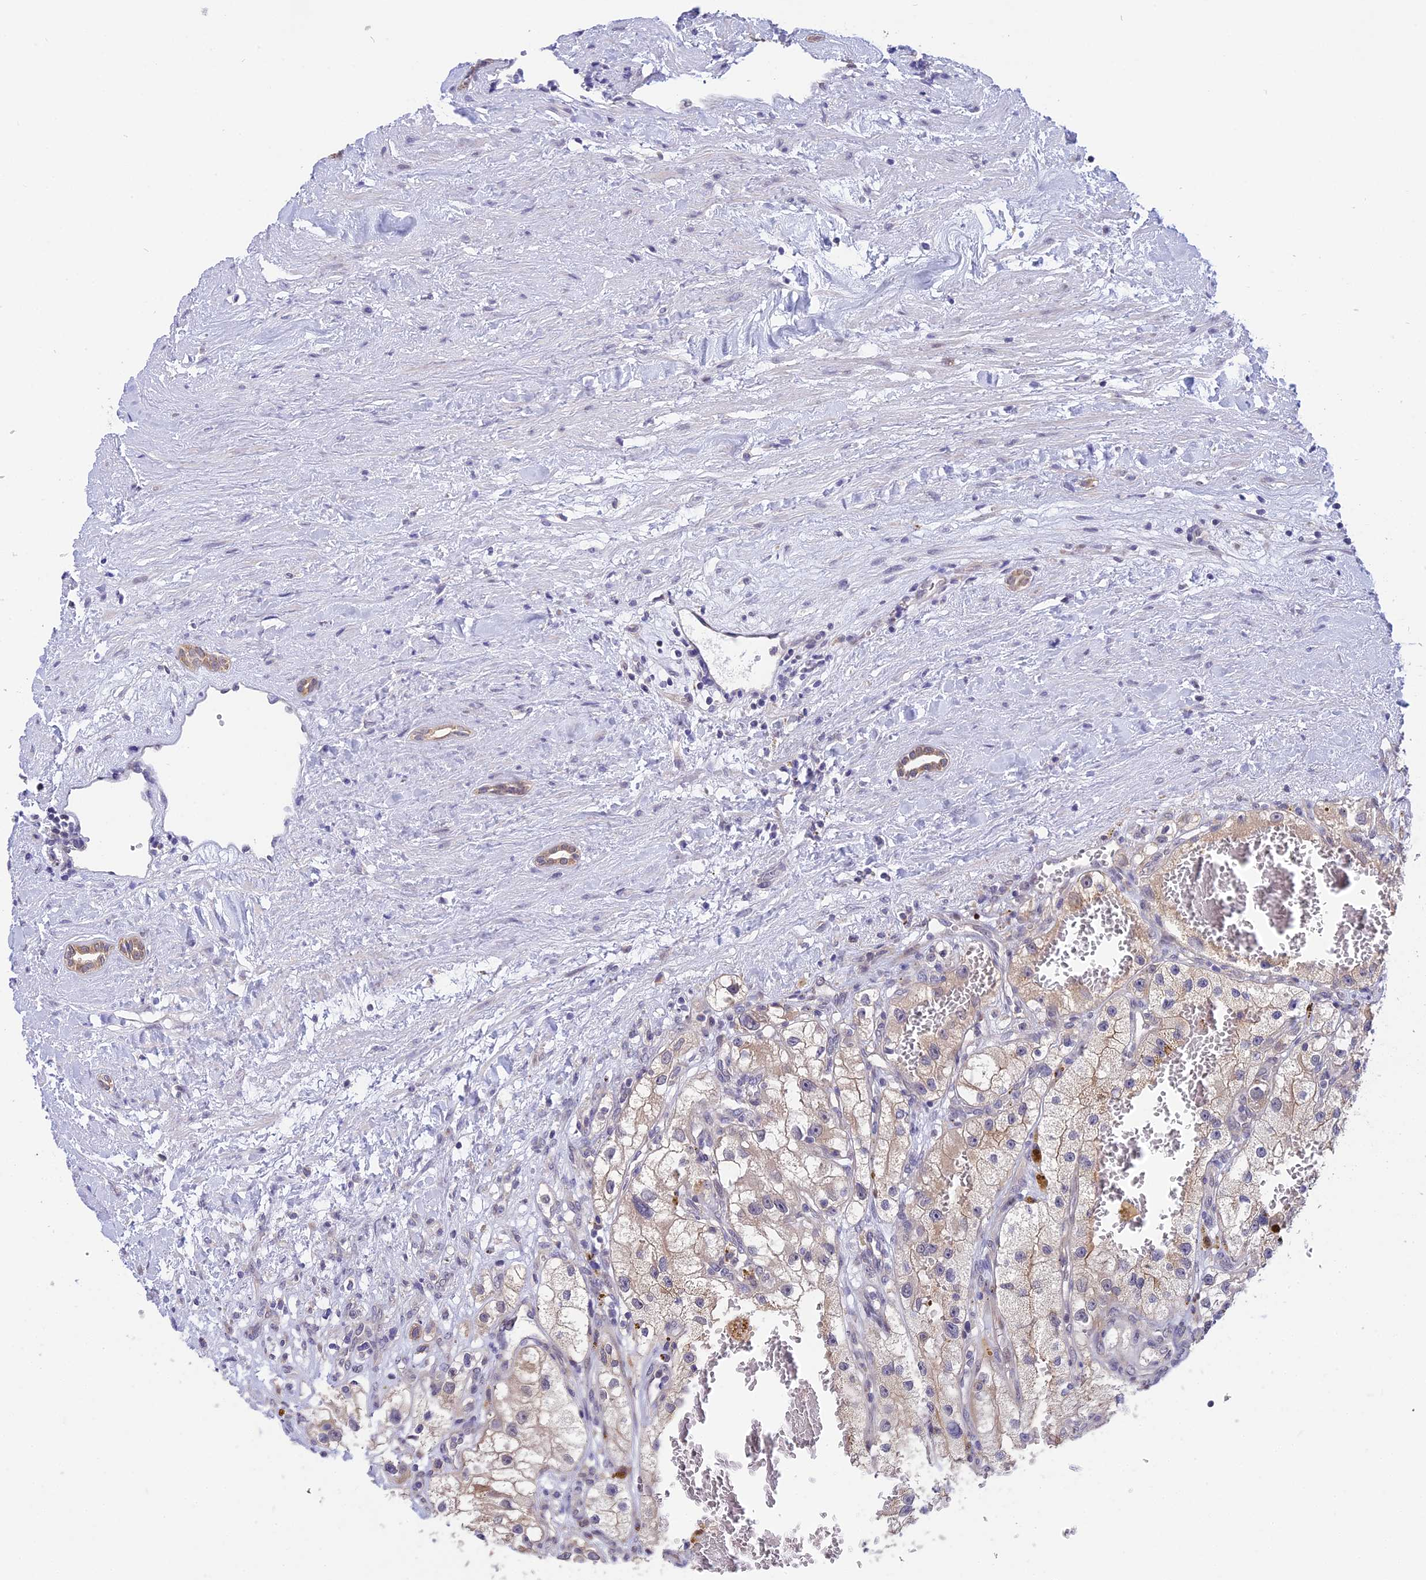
{"staining": {"intensity": "negative", "quantity": "none", "location": "none"}, "tissue": "renal cancer", "cell_type": "Tumor cells", "image_type": "cancer", "snomed": [{"axis": "morphology", "description": "Adenocarcinoma, NOS"}, {"axis": "topography", "description": "Kidney"}], "caption": "There is no significant expression in tumor cells of adenocarcinoma (renal).", "gene": "KCTD14", "patient": {"sex": "female", "age": 57}}